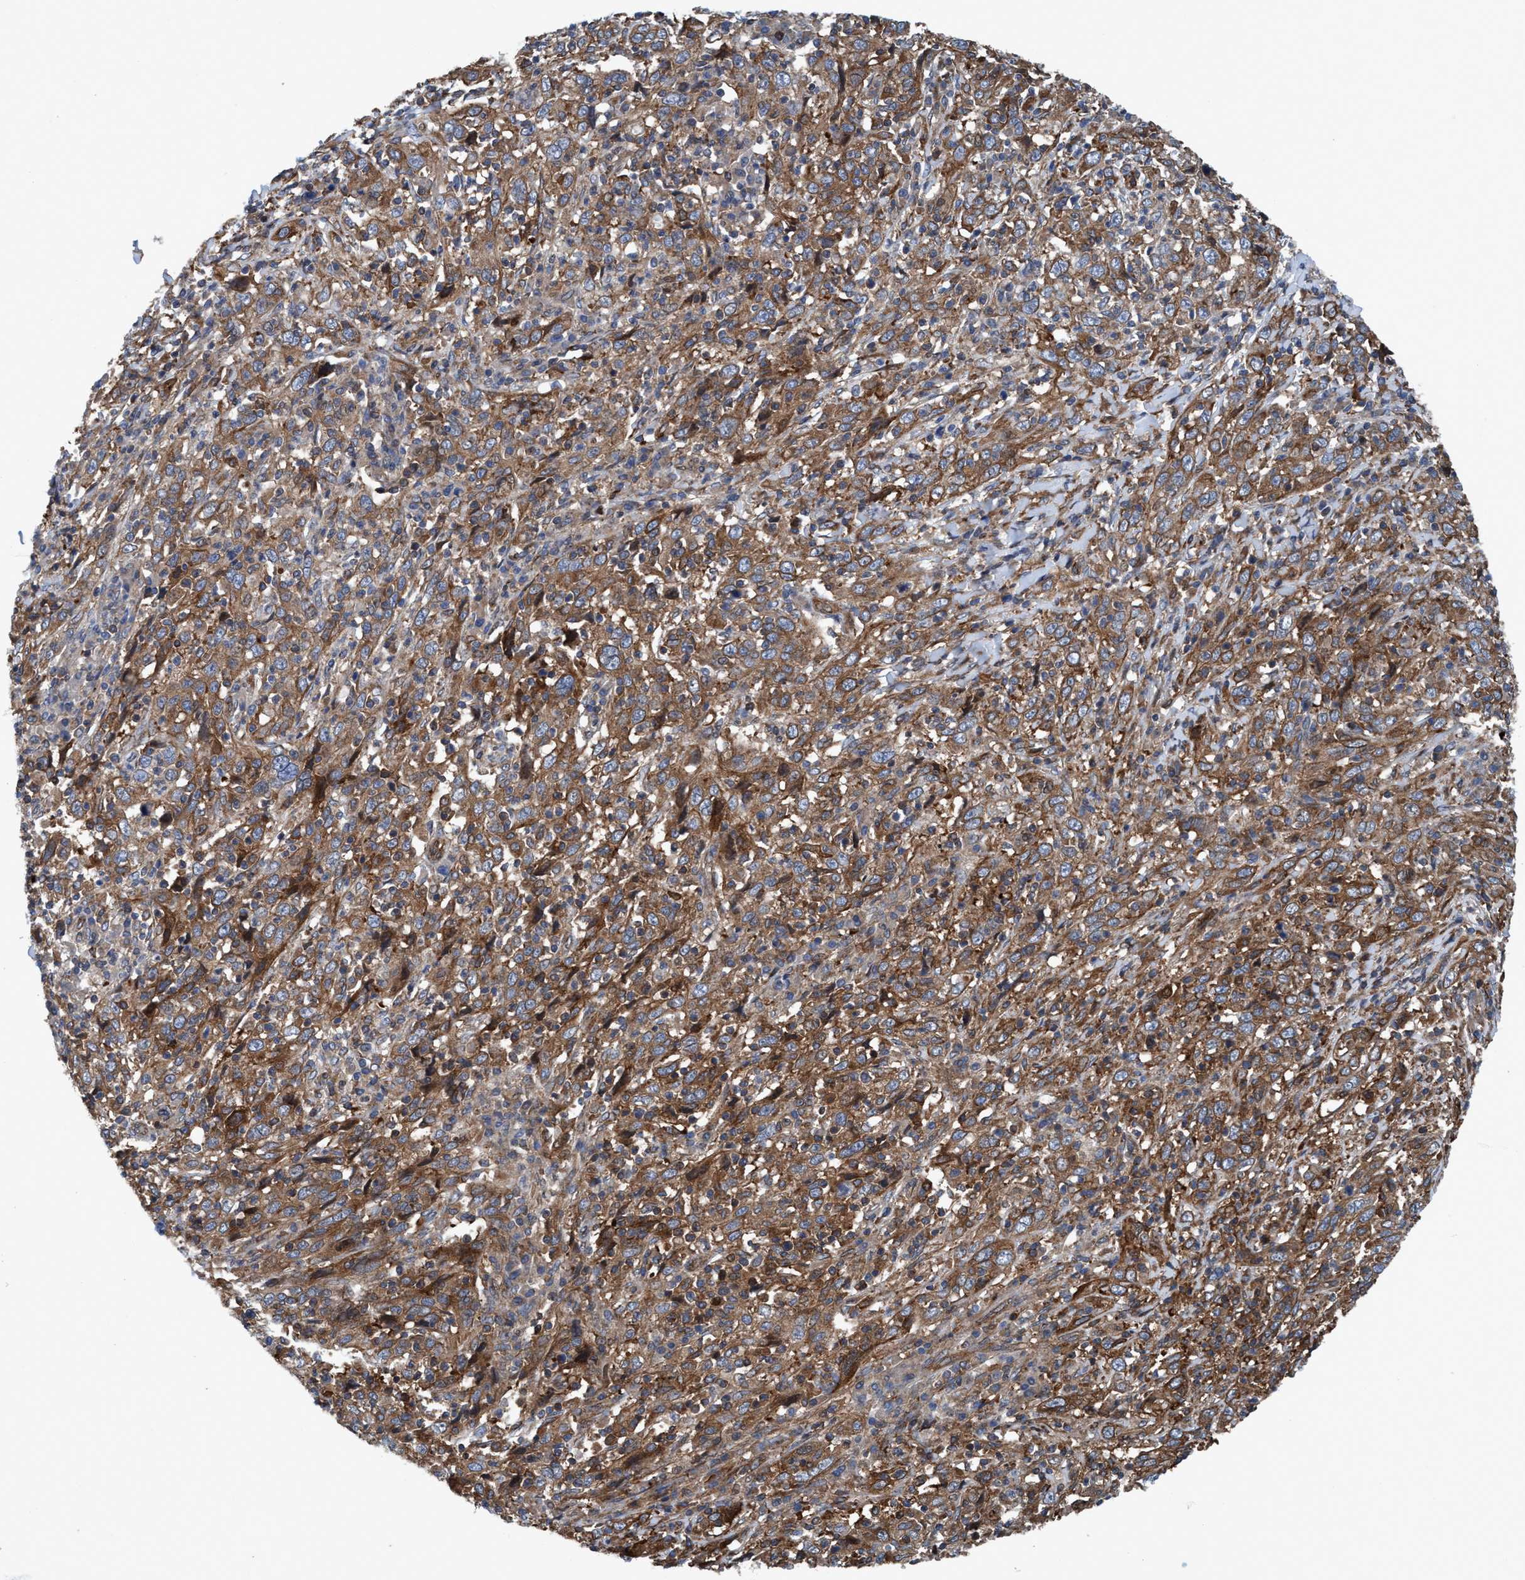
{"staining": {"intensity": "moderate", "quantity": ">75%", "location": "cytoplasmic/membranous"}, "tissue": "cervical cancer", "cell_type": "Tumor cells", "image_type": "cancer", "snomed": [{"axis": "morphology", "description": "Squamous cell carcinoma, NOS"}, {"axis": "topography", "description": "Cervix"}], "caption": "A brown stain labels moderate cytoplasmic/membranous positivity of a protein in cervical cancer tumor cells. Ihc stains the protein of interest in brown and the nuclei are stained blue.", "gene": "NMT1", "patient": {"sex": "female", "age": 46}}